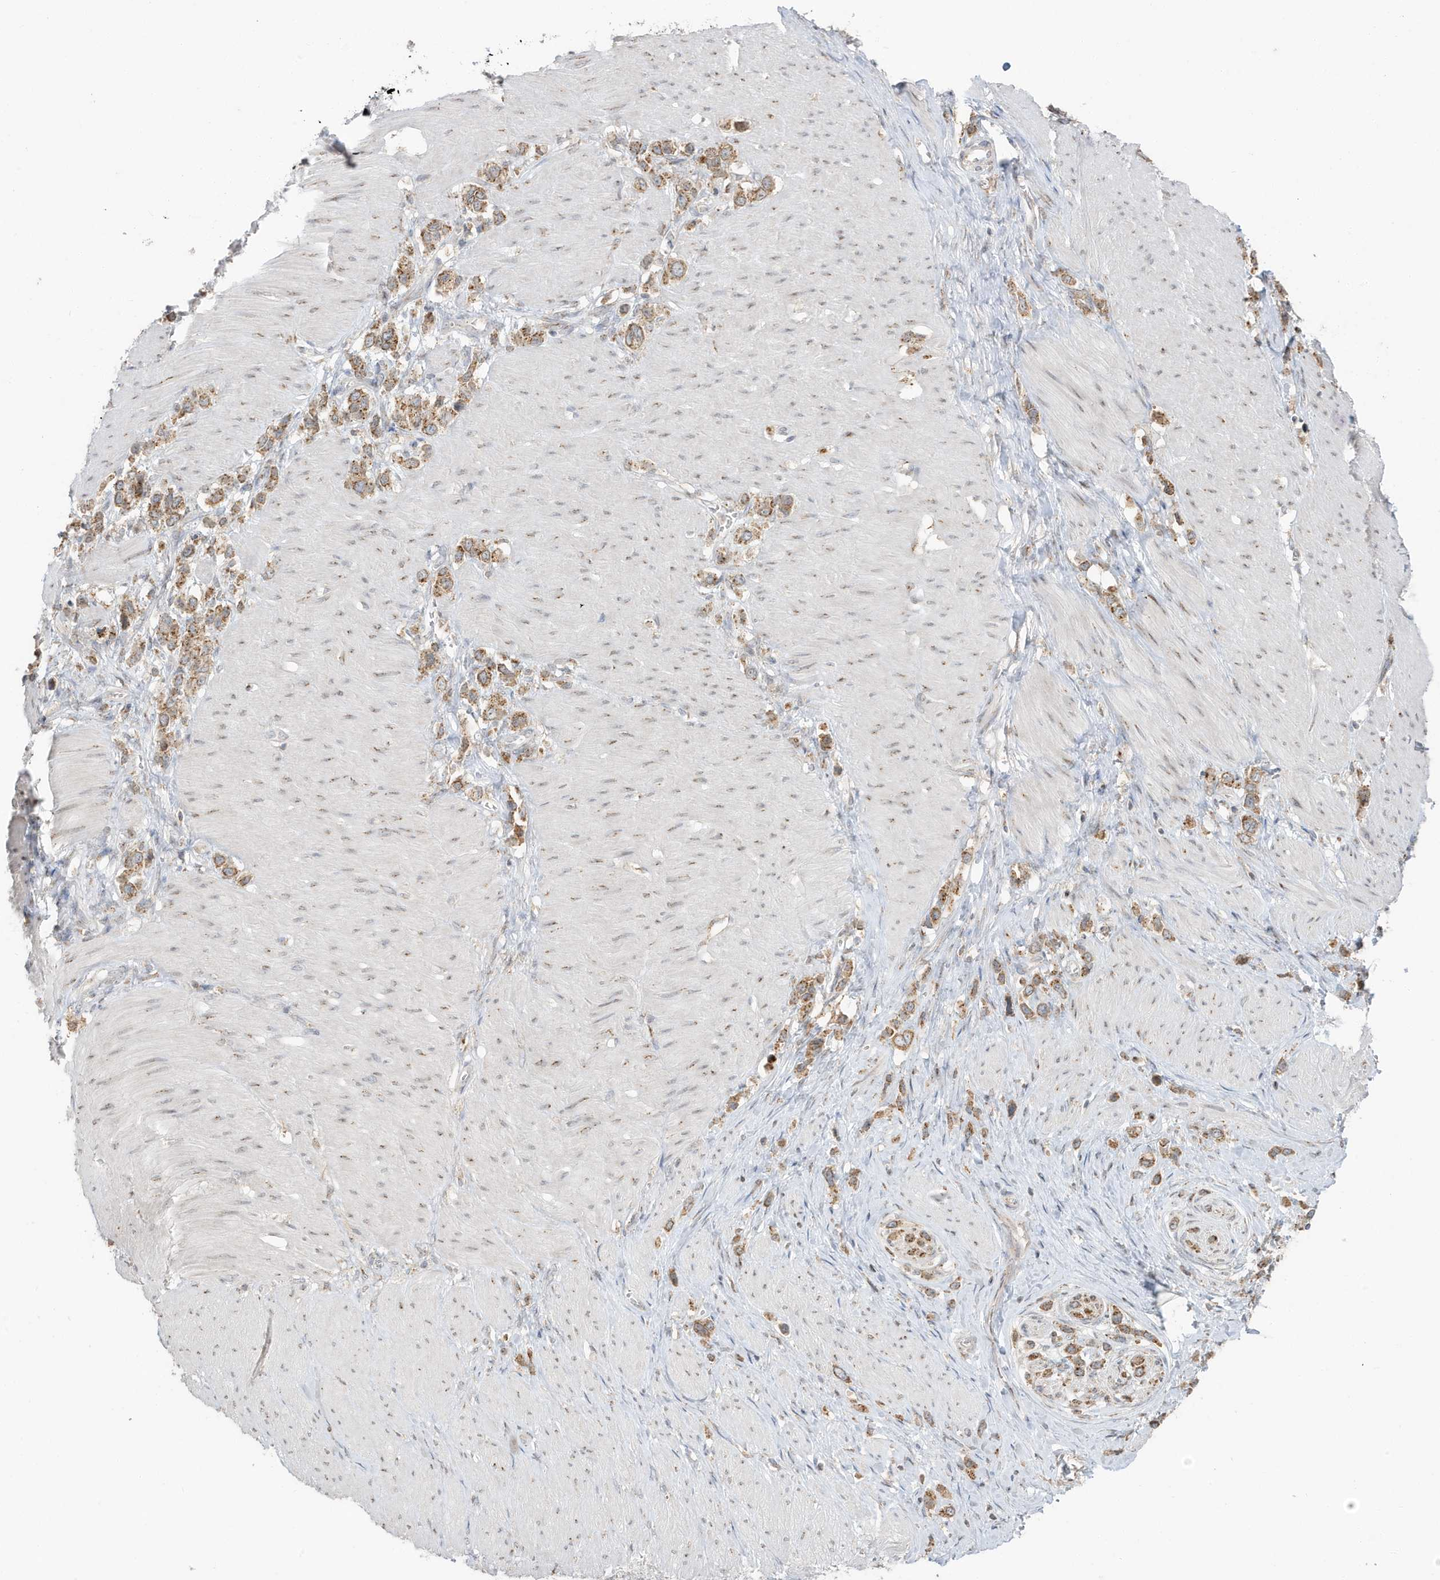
{"staining": {"intensity": "moderate", "quantity": ">75%", "location": "cytoplasmic/membranous"}, "tissue": "stomach cancer", "cell_type": "Tumor cells", "image_type": "cancer", "snomed": [{"axis": "morphology", "description": "Normal tissue, NOS"}, {"axis": "morphology", "description": "Adenocarcinoma, NOS"}, {"axis": "topography", "description": "Stomach, upper"}, {"axis": "topography", "description": "Stomach"}], "caption": "Protein staining demonstrates moderate cytoplasmic/membranous positivity in approximately >75% of tumor cells in stomach adenocarcinoma.", "gene": "RER1", "patient": {"sex": "female", "age": 65}}